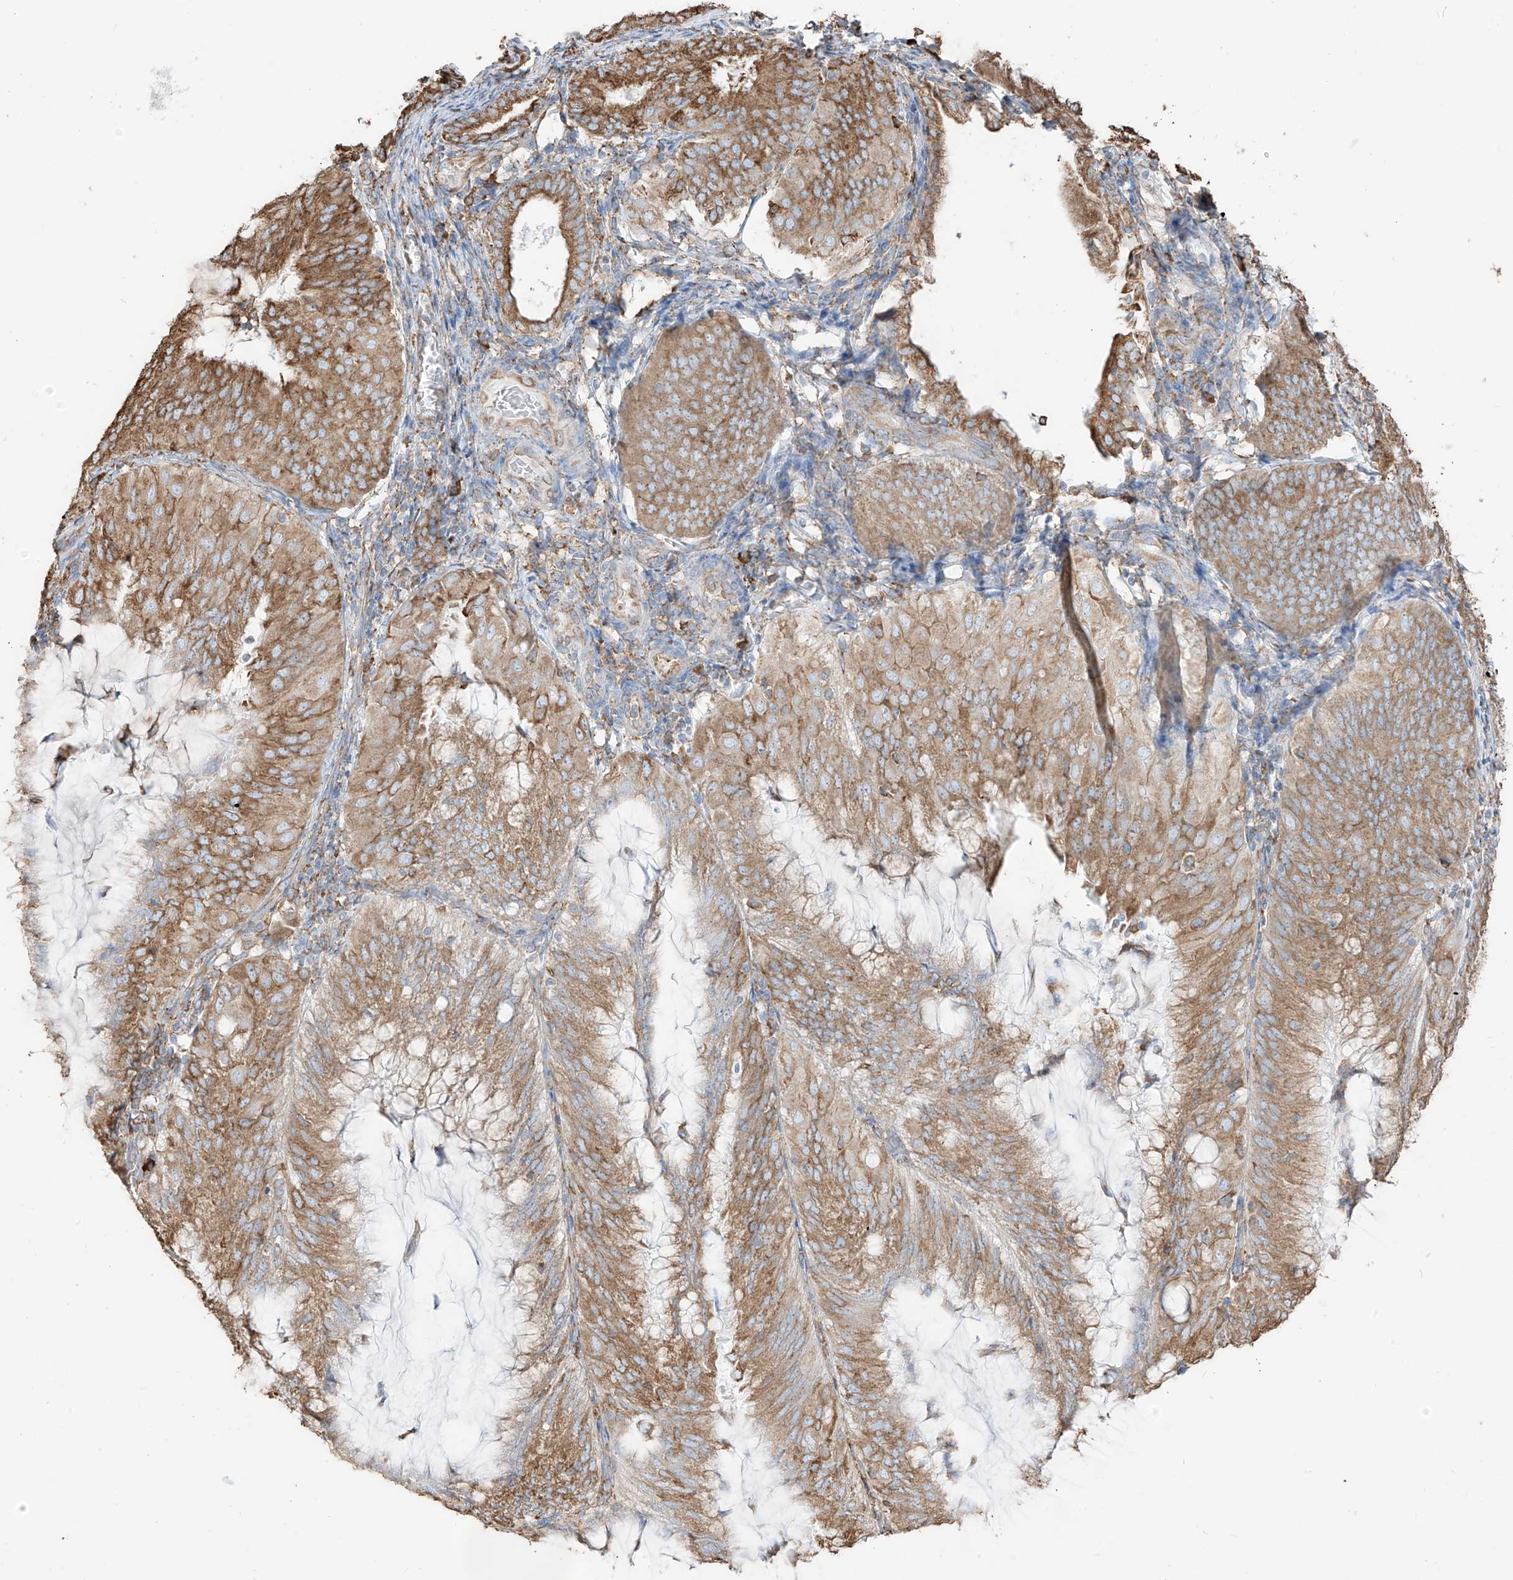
{"staining": {"intensity": "moderate", "quantity": ">75%", "location": "cytoplasmic/membranous"}, "tissue": "endometrial cancer", "cell_type": "Tumor cells", "image_type": "cancer", "snomed": [{"axis": "morphology", "description": "Adenocarcinoma, NOS"}, {"axis": "topography", "description": "Endometrium"}], "caption": "Immunohistochemical staining of endometrial cancer (adenocarcinoma) shows medium levels of moderate cytoplasmic/membranous protein expression in about >75% of tumor cells.", "gene": "PDIA6", "patient": {"sex": "female", "age": 81}}